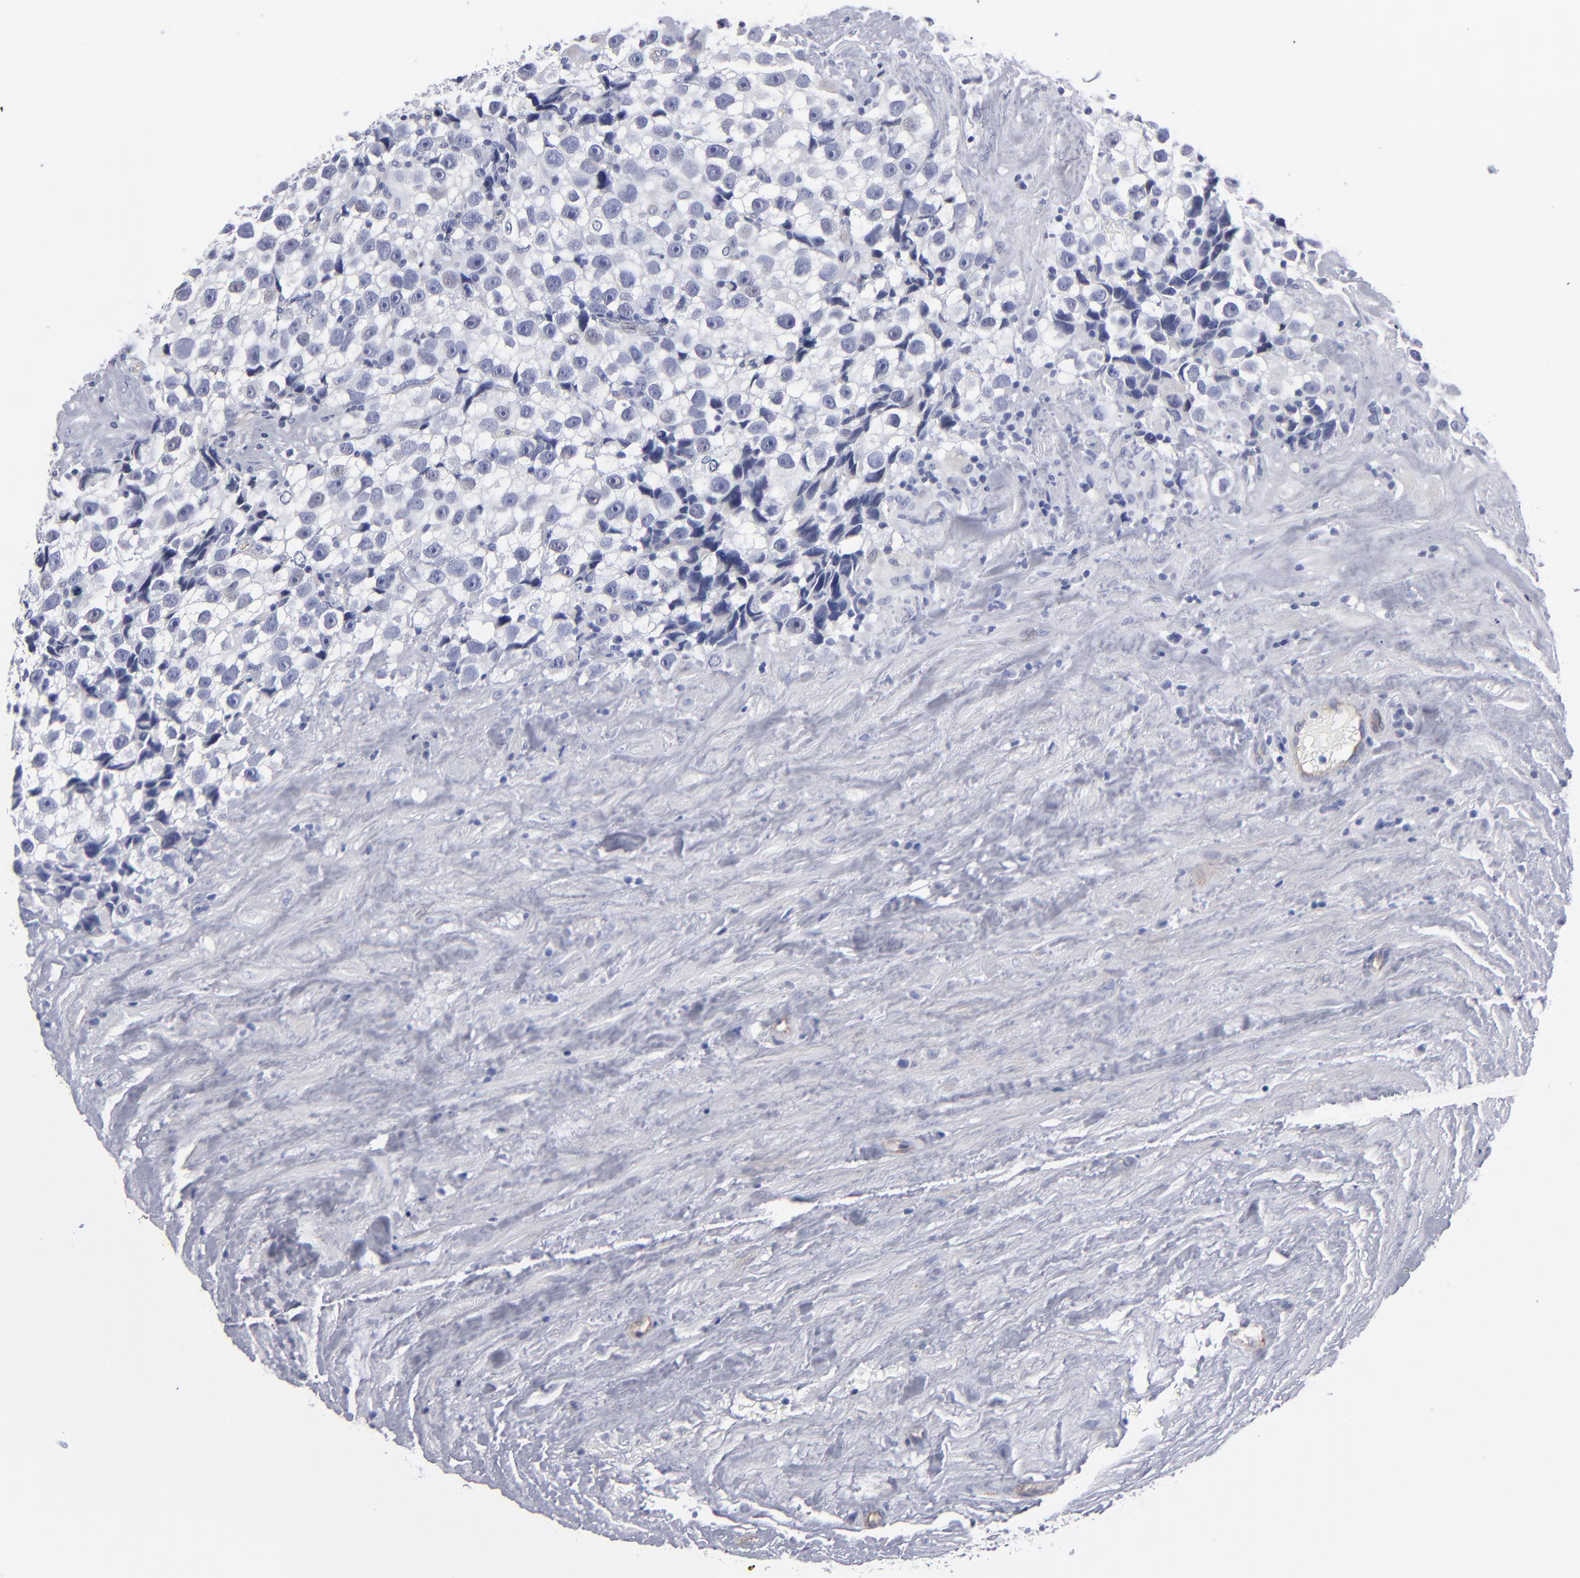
{"staining": {"intensity": "negative", "quantity": "none", "location": "none"}, "tissue": "testis cancer", "cell_type": "Tumor cells", "image_type": "cancer", "snomed": [{"axis": "morphology", "description": "Seminoma, NOS"}, {"axis": "topography", "description": "Testis"}], "caption": "Protein analysis of testis cancer (seminoma) displays no significant expression in tumor cells.", "gene": "TM4SF1", "patient": {"sex": "male", "age": 43}}